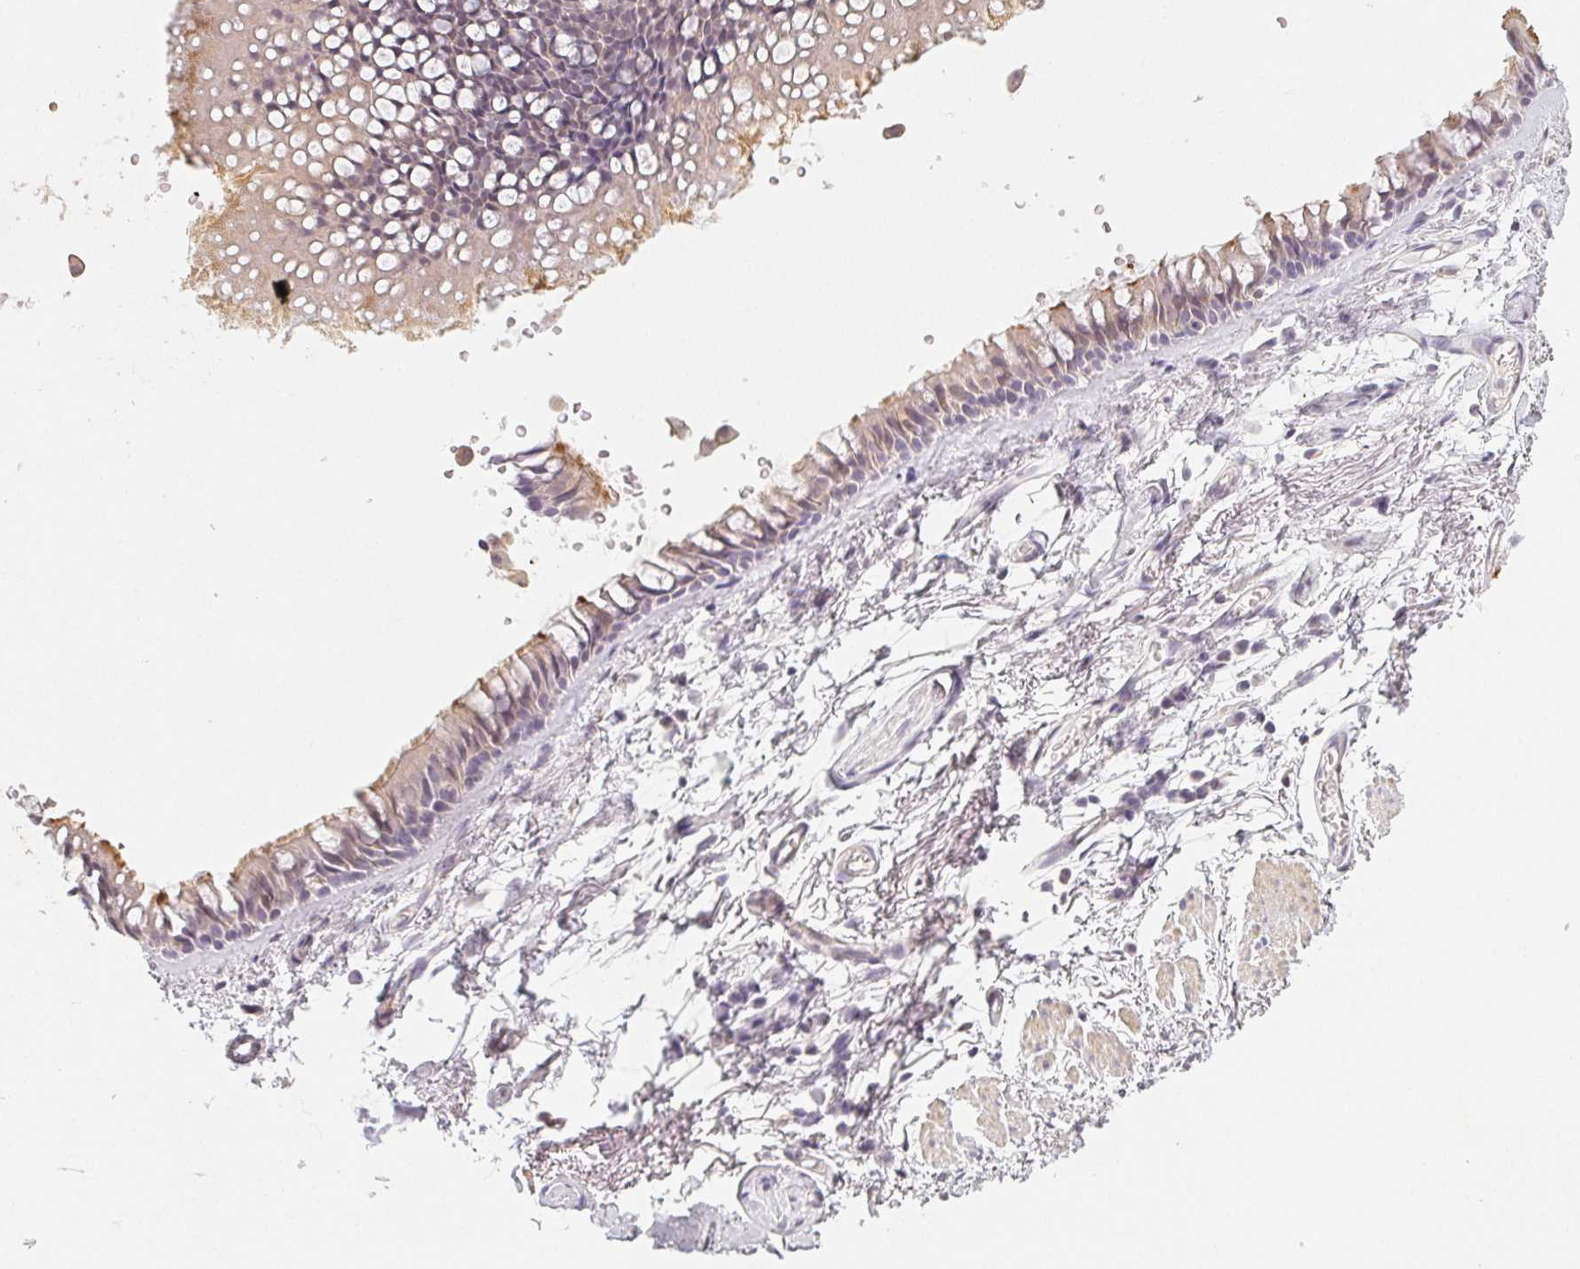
{"staining": {"intensity": "weak", "quantity": "<25%", "location": "cytoplasmic/membranous"}, "tissue": "soft tissue", "cell_type": "Chondrocytes", "image_type": "normal", "snomed": [{"axis": "morphology", "description": "Normal tissue, NOS"}, {"axis": "topography", "description": "Cartilage tissue"}, {"axis": "topography", "description": "Bronchus"}], "caption": "IHC of normal human soft tissue exhibits no expression in chondrocytes.", "gene": "LRRC23", "patient": {"sex": "female", "age": 79}}